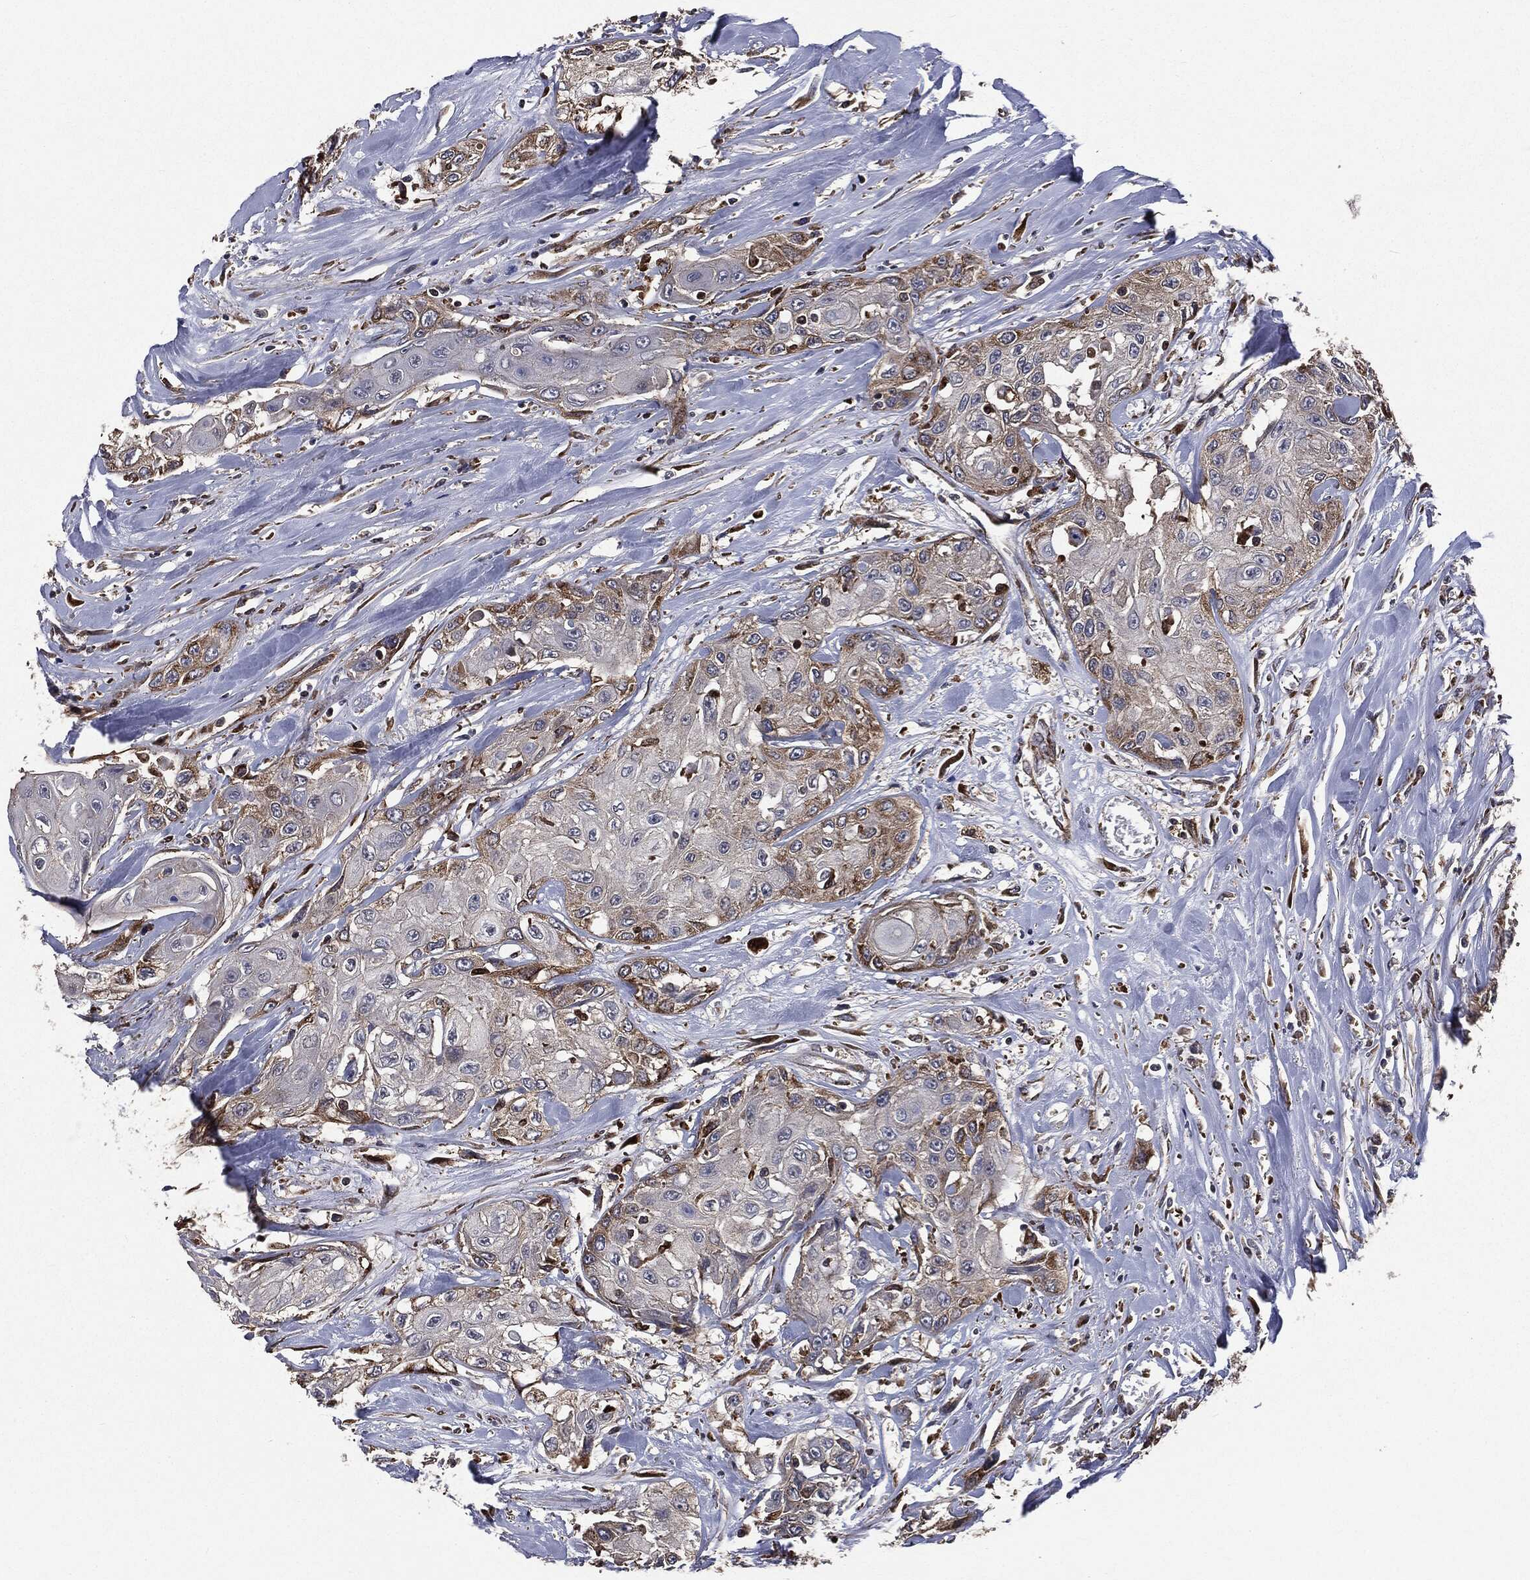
{"staining": {"intensity": "moderate", "quantity": "25%-75%", "location": "cytoplasmic/membranous"}, "tissue": "head and neck cancer", "cell_type": "Tumor cells", "image_type": "cancer", "snomed": [{"axis": "morphology", "description": "Normal tissue, NOS"}, {"axis": "morphology", "description": "Squamous cell carcinoma, NOS"}, {"axis": "topography", "description": "Oral tissue"}, {"axis": "topography", "description": "Peripheral nerve tissue"}, {"axis": "topography", "description": "Head-Neck"}], "caption": "Moderate cytoplasmic/membranous staining for a protein is seen in about 25%-75% of tumor cells of head and neck cancer using immunohistochemistry (IHC).", "gene": "PLOD3", "patient": {"sex": "female", "age": 59}}